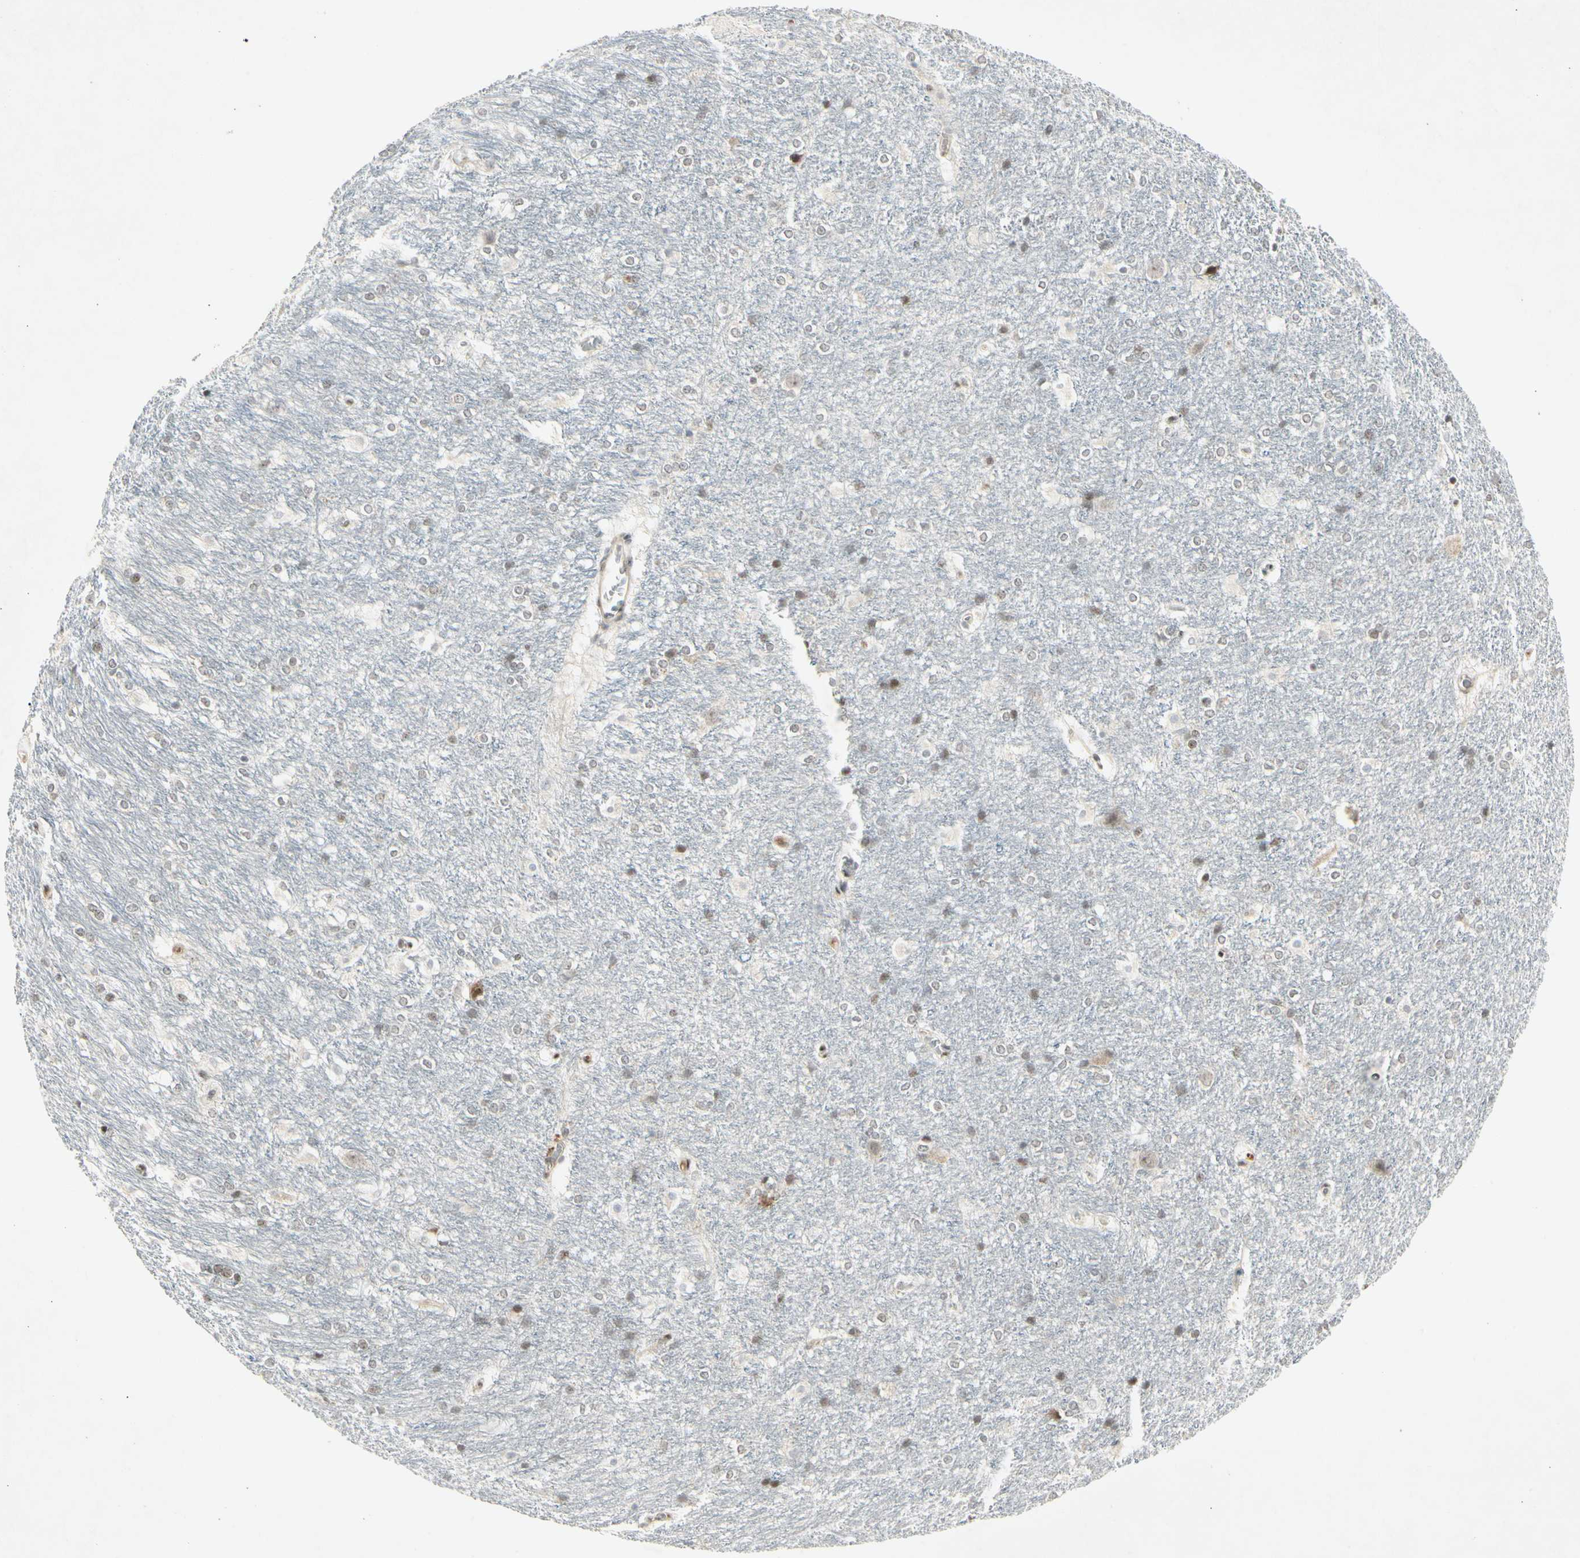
{"staining": {"intensity": "weak", "quantity": "25%-75%", "location": "nuclear"}, "tissue": "hippocampus", "cell_type": "Glial cells", "image_type": "normal", "snomed": [{"axis": "morphology", "description": "Normal tissue, NOS"}, {"axis": "topography", "description": "Hippocampus"}], "caption": "IHC of benign hippocampus shows low levels of weak nuclear staining in approximately 25%-75% of glial cells. Using DAB (3,3'-diaminobenzidine) (brown) and hematoxylin (blue) stains, captured at high magnification using brightfield microscopy.", "gene": "FOXJ2", "patient": {"sex": "female", "age": 19}}